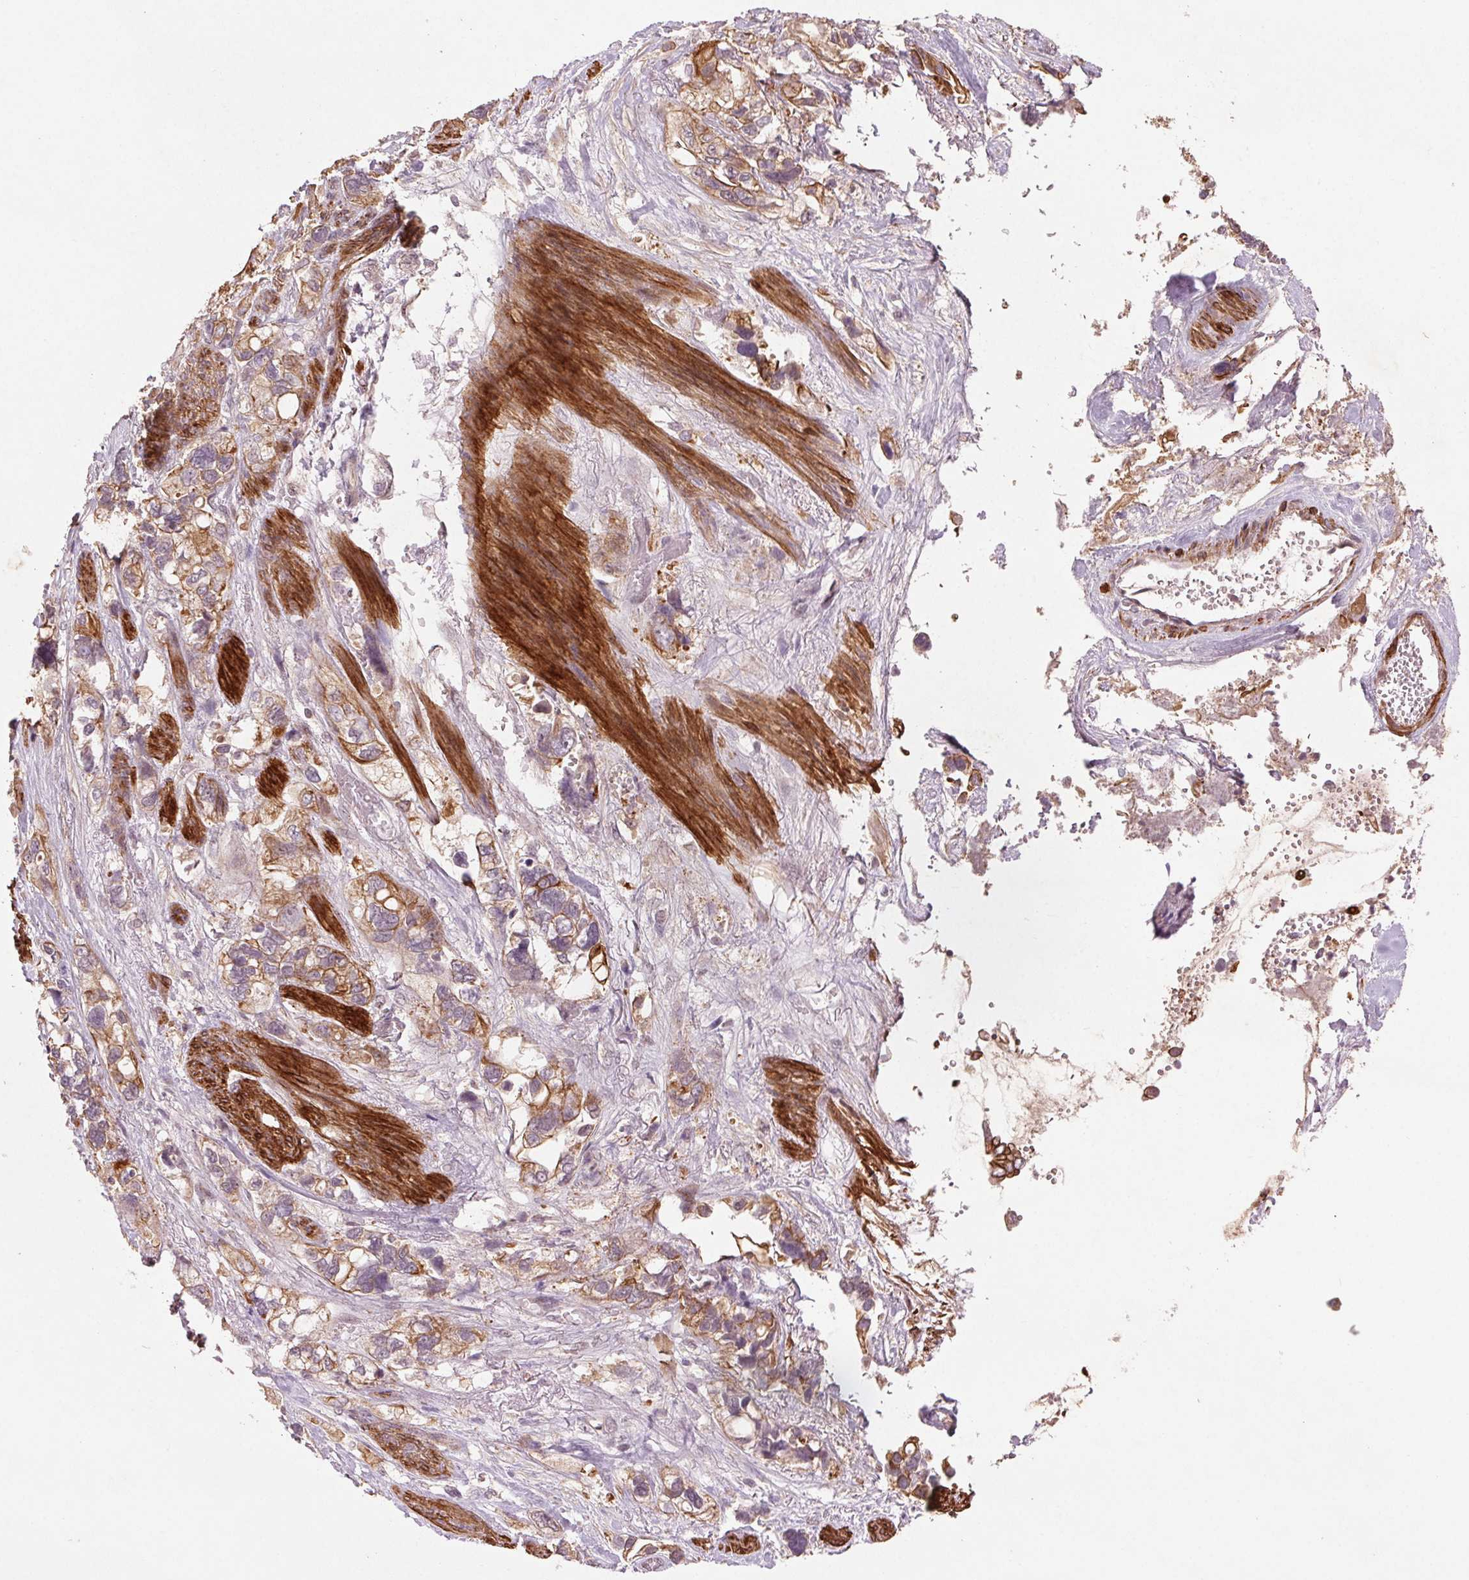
{"staining": {"intensity": "moderate", "quantity": "25%-75%", "location": "cytoplasmic/membranous"}, "tissue": "stomach cancer", "cell_type": "Tumor cells", "image_type": "cancer", "snomed": [{"axis": "morphology", "description": "Adenocarcinoma, NOS"}, {"axis": "topography", "description": "Stomach, upper"}], "caption": "A brown stain shows moderate cytoplasmic/membranous expression of a protein in human adenocarcinoma (stomach) tumor cells.", "gene": "SMLR1", "patient": {"sex": "female", "age": 81}}